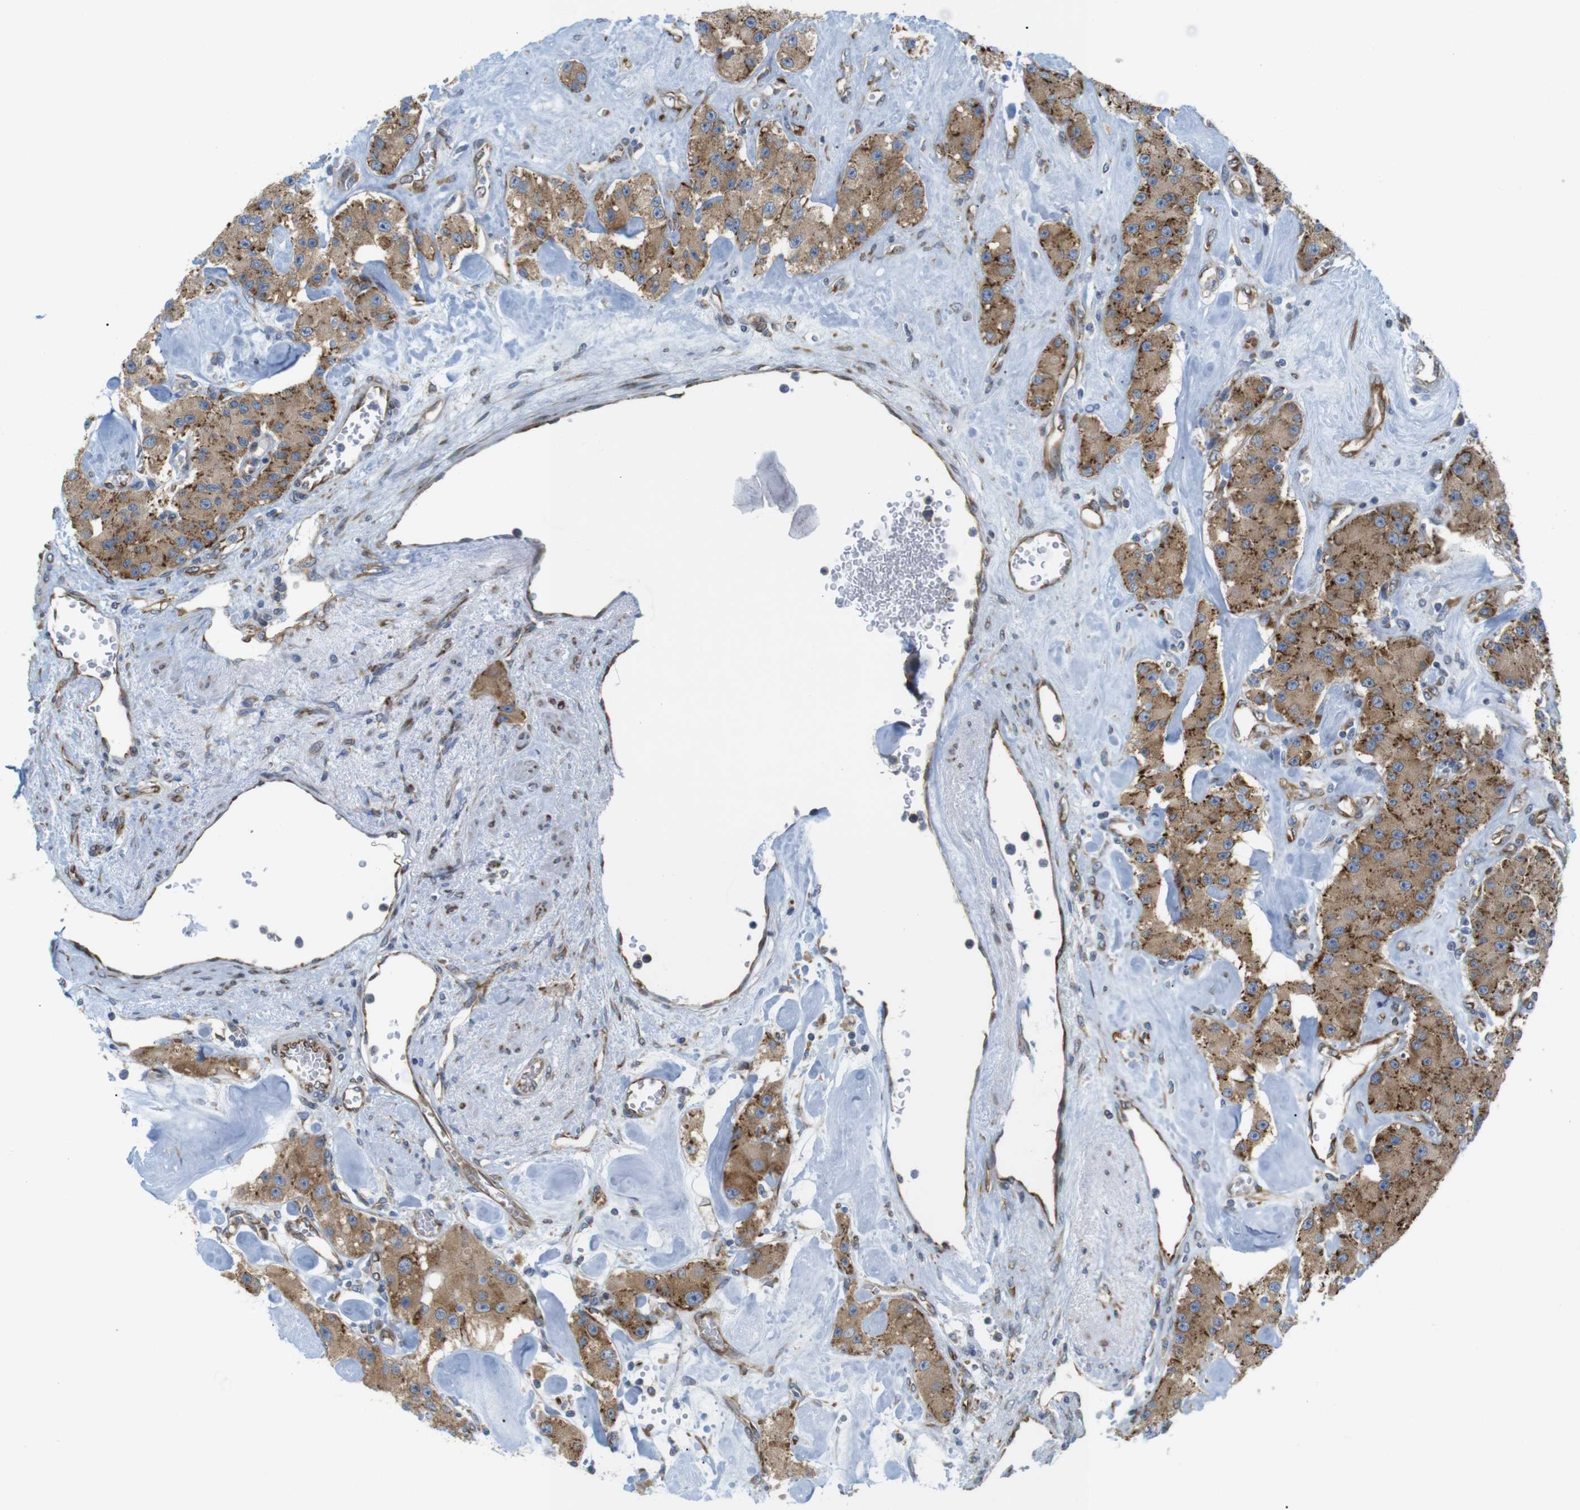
{"staining": {"intensity": "moderate", "quantity": ">75%", "location": "cytoplasmic/membranous"}, "tissue": "carcinoid", "cell_type": "Tumor cells", "image_type": "cancer", "snomed": [{"axis": "morphology", "description": "Carcinoid, malignant, NOS"}, {"axis": "topography", "description": "Pancreas"}], "caption": "Tumor cells demonstrate medium levels of moderate cytoplasmic/membranous staining in about >75% of cells in human carcinoid.", "gene": "PCNX2", "patient": {"sex": "male", "age": 41}}